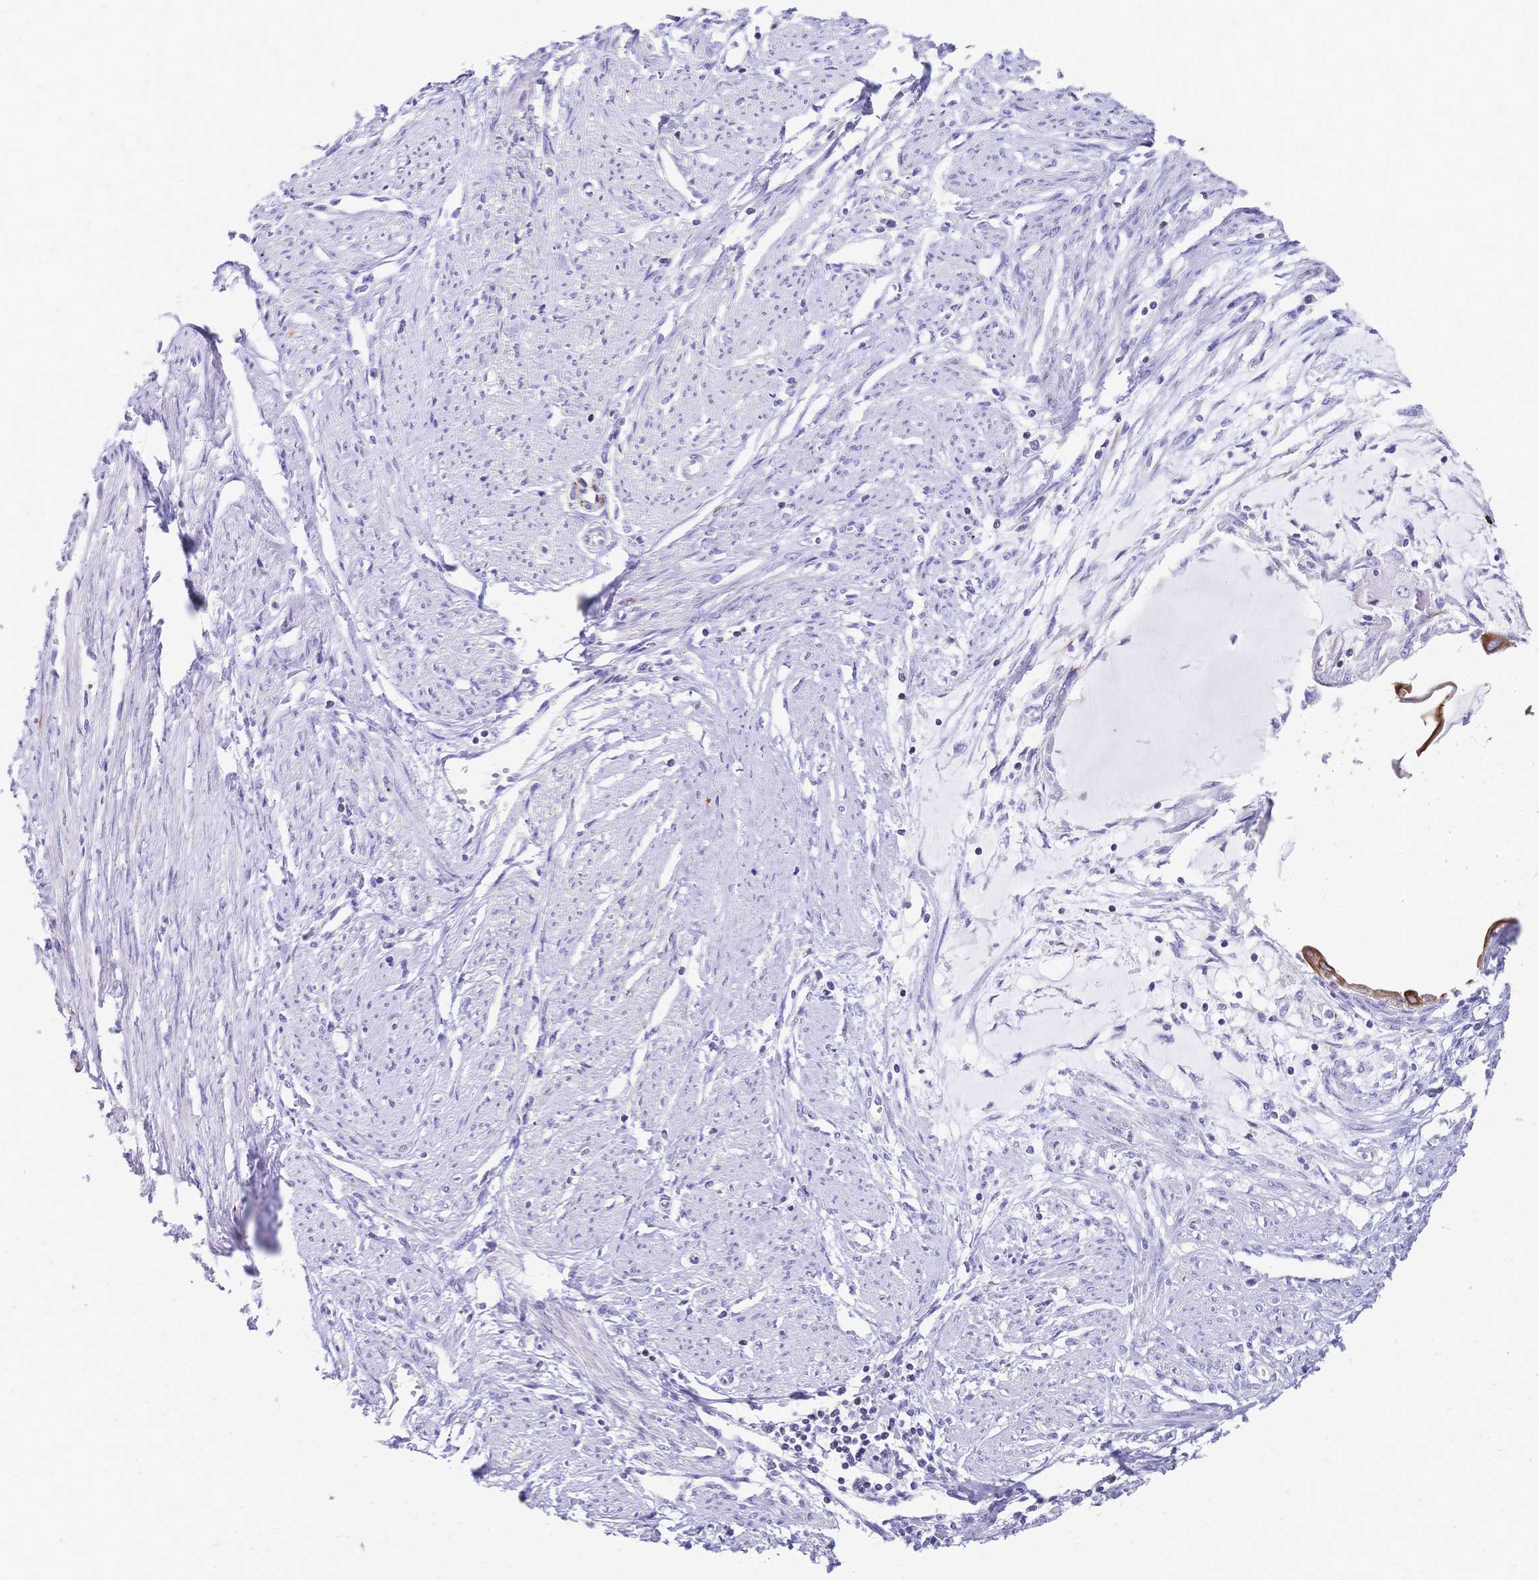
{"staining": {"intensity": "strong", "quantity": "25%-75%", "location": "cytoplasmic/membranous"}, "tissue": "endometrial cancer", "cell_type": "Tumor cells", "image_type": "cancer", "snomed": [{"axis": "morphology", "description": "Adenocarcinoma, NOS"}, {"axis": "topography", "description": "Endometrium"}], "caption": "High-magnification brightfield microscopy of adenocarcinoma (endometrial) stained with DAB (brown) and counterstained with hematoxylin (blue). tumor cells exhibit strong cytoplasmic/membranous expression is present in approximately25%-75% of cells. The staining is performed using DAB (3,3'-diaminobenzidine) brown chromogen to label protein expression. The nuclei are counter-stained blue using hematoxylin.", "gene": "DTNB", "patient": {"sex": "female", "age": 76}}